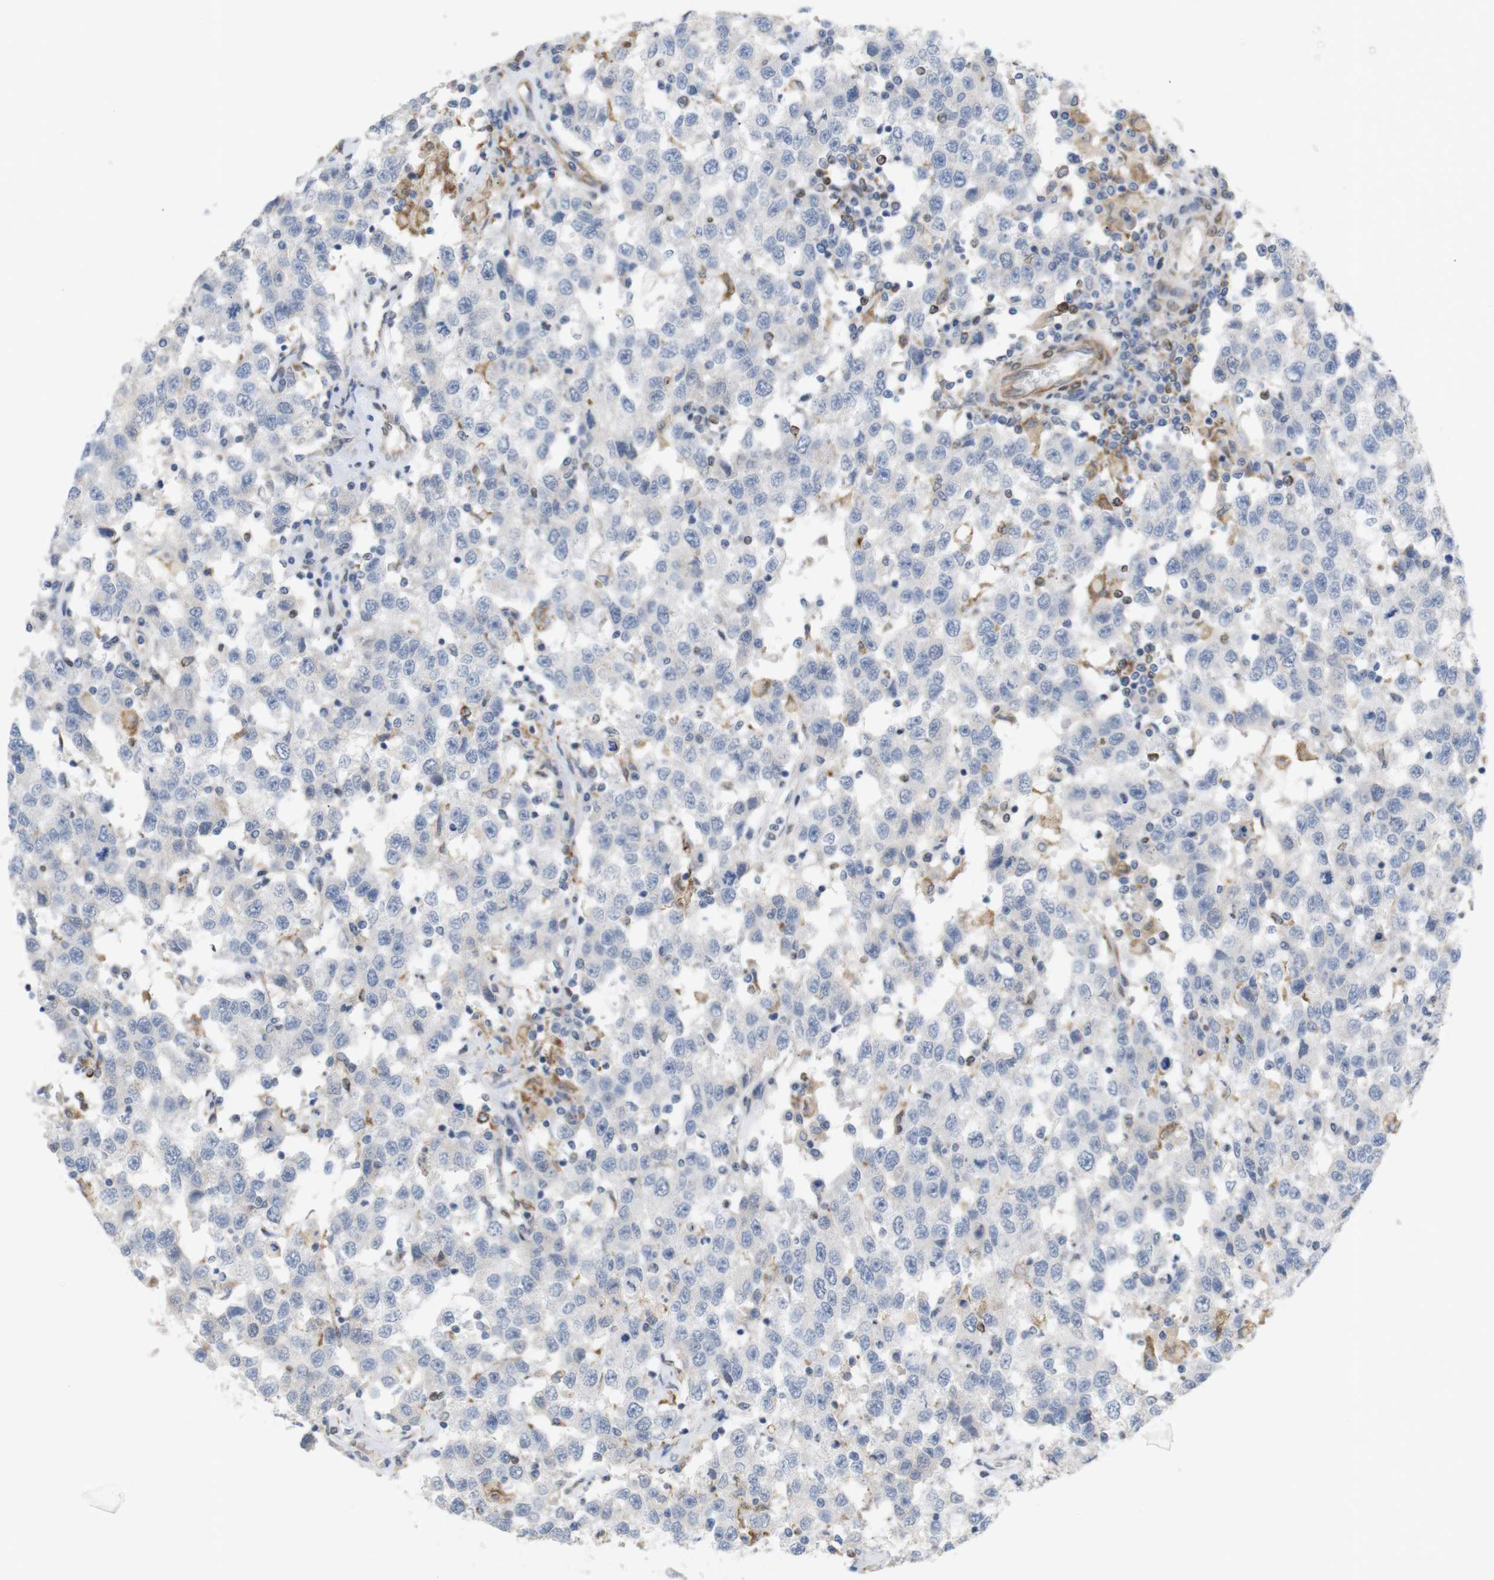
{"staining": {"intensity": "negative", "quantity": "none", "location": "none"}, "tissue": "testis cancer", "cell_type": "Tumor cells", "image_type": "cancer", "snomed": [{"axis": "morphology", "description": "Seminoma, NOS"}, {"axis": "topography", "description": "Testis"}], "caption": "High magnification brightfield microscopy of testis seminoma stained with DAB (brown) and counterstained with hematoxylin (blue): tumor cells show no significant staining. (DAB IHC with hematoxylin counter stain).", "gene": "ITPR1", "patient": {"sex": "male", "age": 41}}